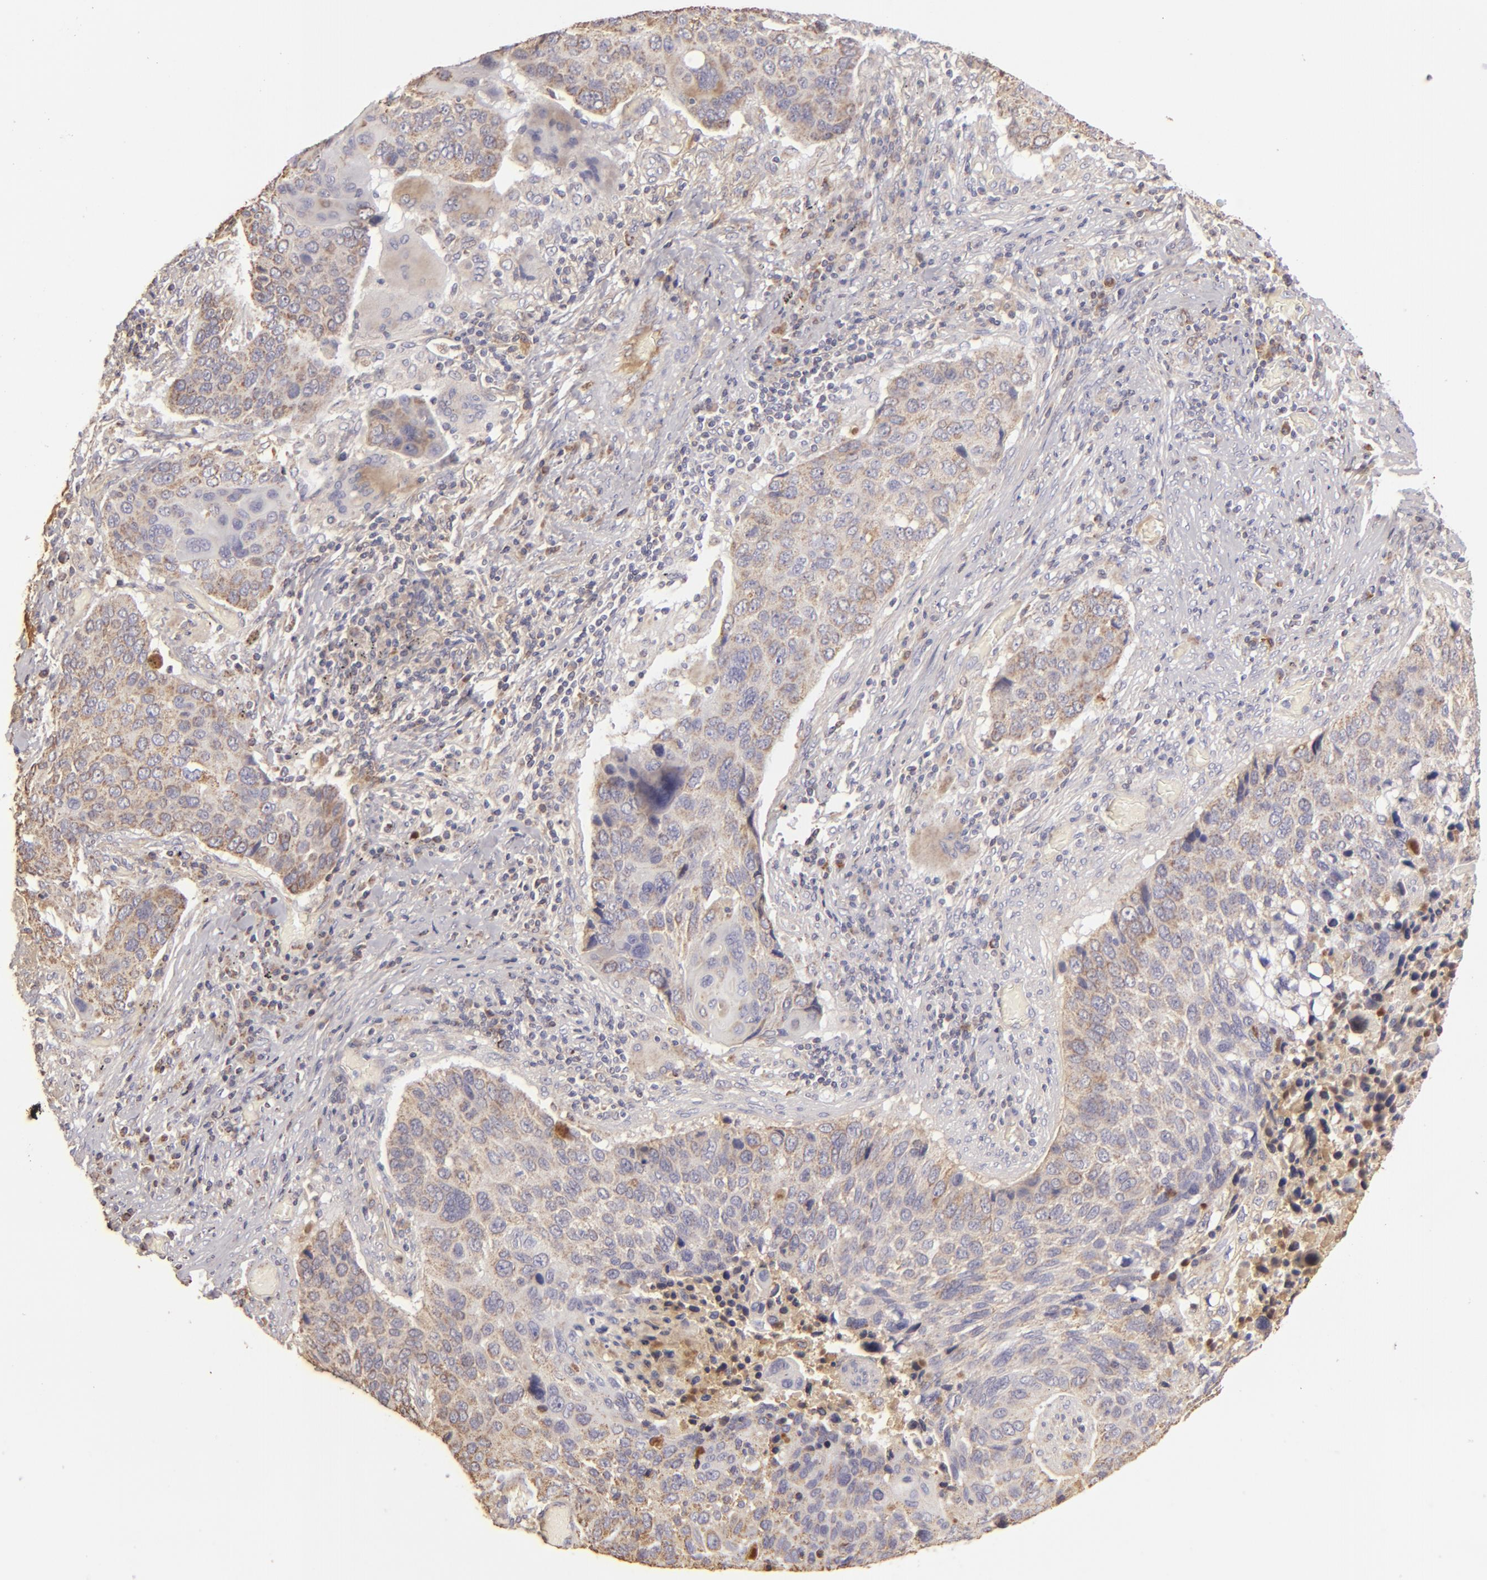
{"staining": {"intensity": "weak", "quantity": ">75%", "location": "cytoplasmic/membranous"}, "tissue": "lung cancer", "cell_type": "Tumor cells", "image_type": "cancer", "snomed": [{"axis": "morphology", "description": "Squamous cell carcinoma, NOS"}, {"axis": "topography", "description": "Lung"}], "caption": "Immunohistochemical staining of lung squamous cell carcinoma exhibits low levels of weak cytoplasmic/membranous protein staining in about >75% of tumor cells.", "gene": "CFB", "patient": {"sex": "male", "age": 68}}